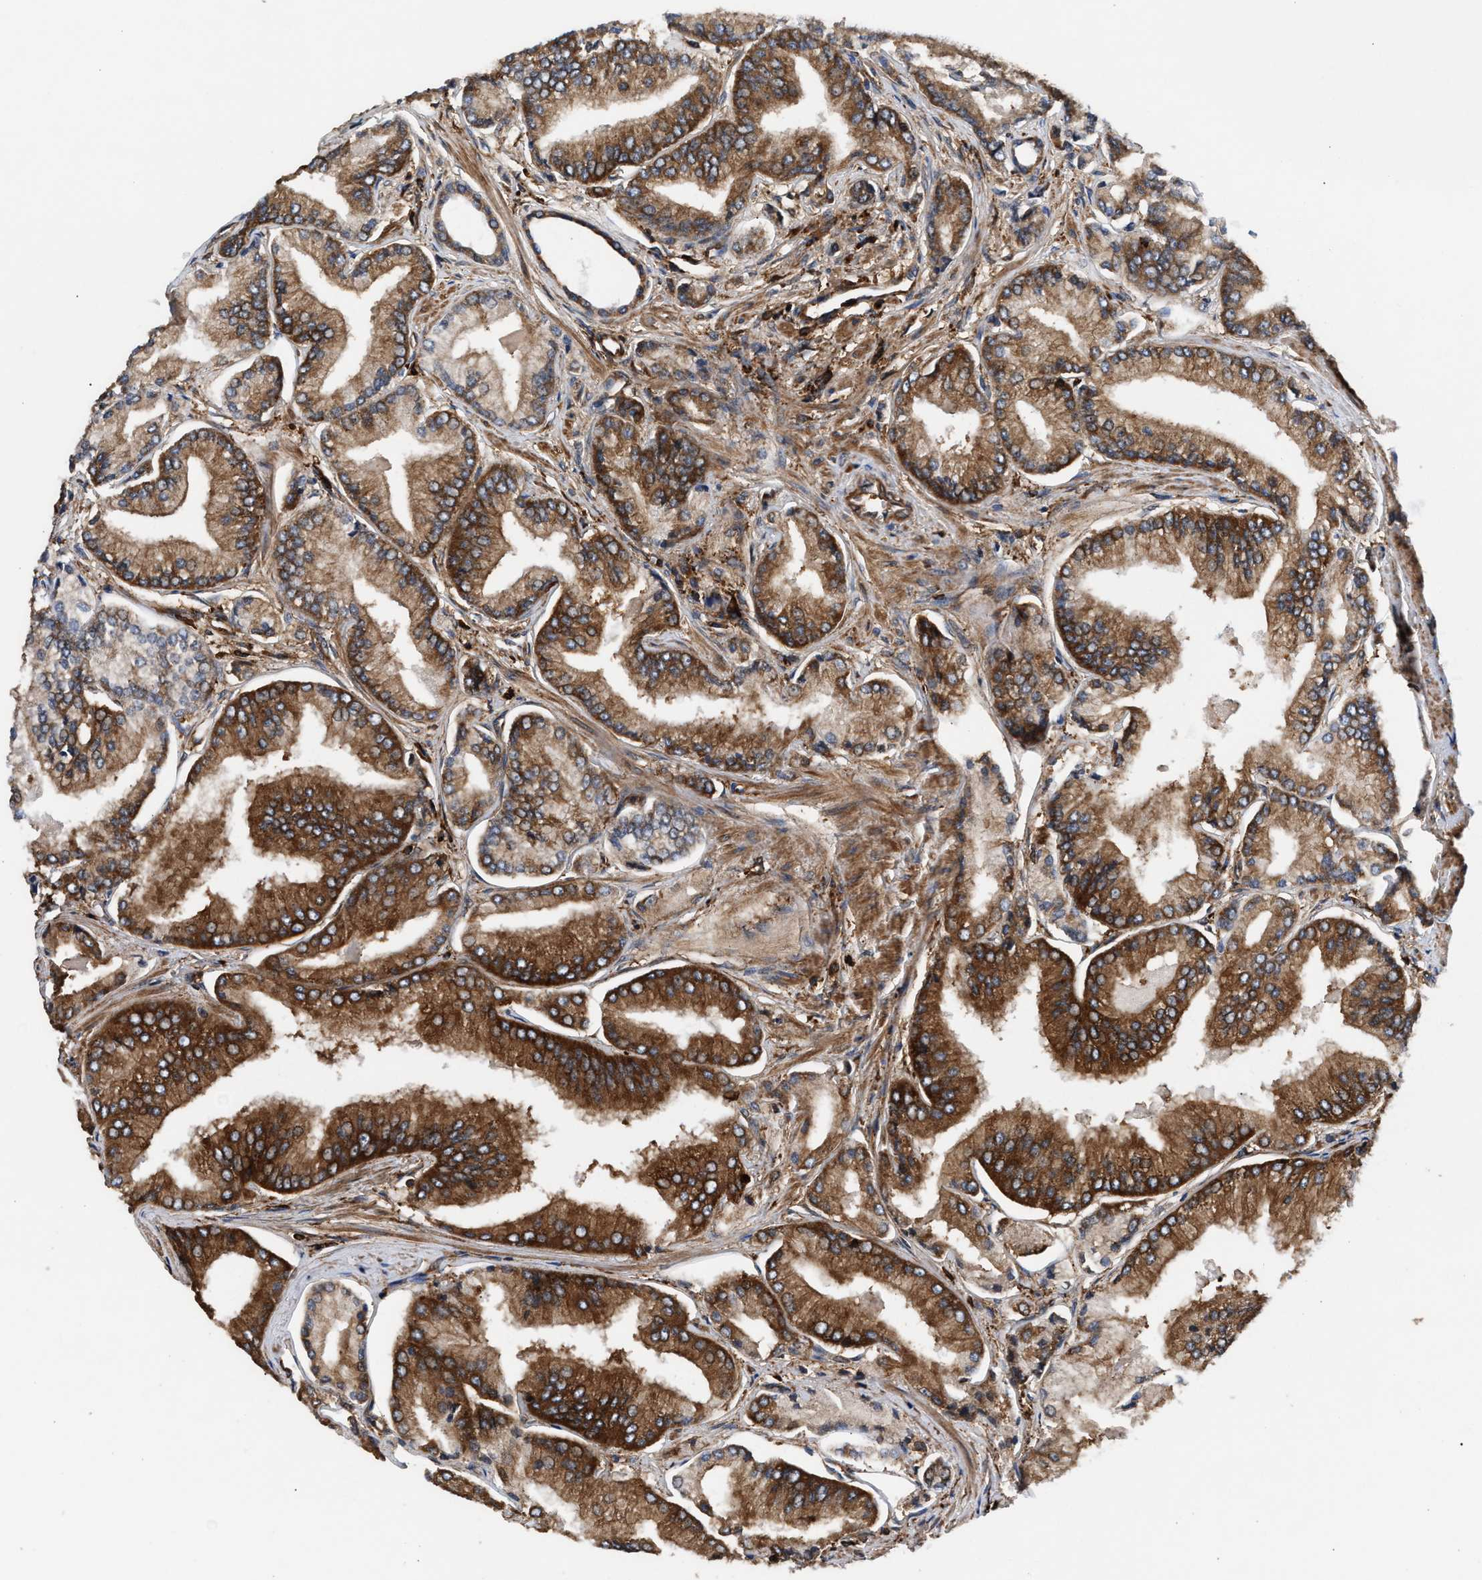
{"staining": {"intensity": "strong", "quantity": ">75%", "location": "cytoplasmic/membranous"}, "tissue": "prostate cancer", "cell_type": "Tumor cells", "image_type": "cancer", "snomed": [{"axis": "morphology", "description": "Adenocarcinoma, Low grade"}, {"axis": "topography", "description": "Prostate"}], "caption": "Tumor cells display high levels of strong cytoplasmic/membranous expression in approximately >75% of cells in prostate cancer (adenocarcinoma (low-grade)).", "gene": "KYAT1", "patient": {"sex": "male", "age": 52}}